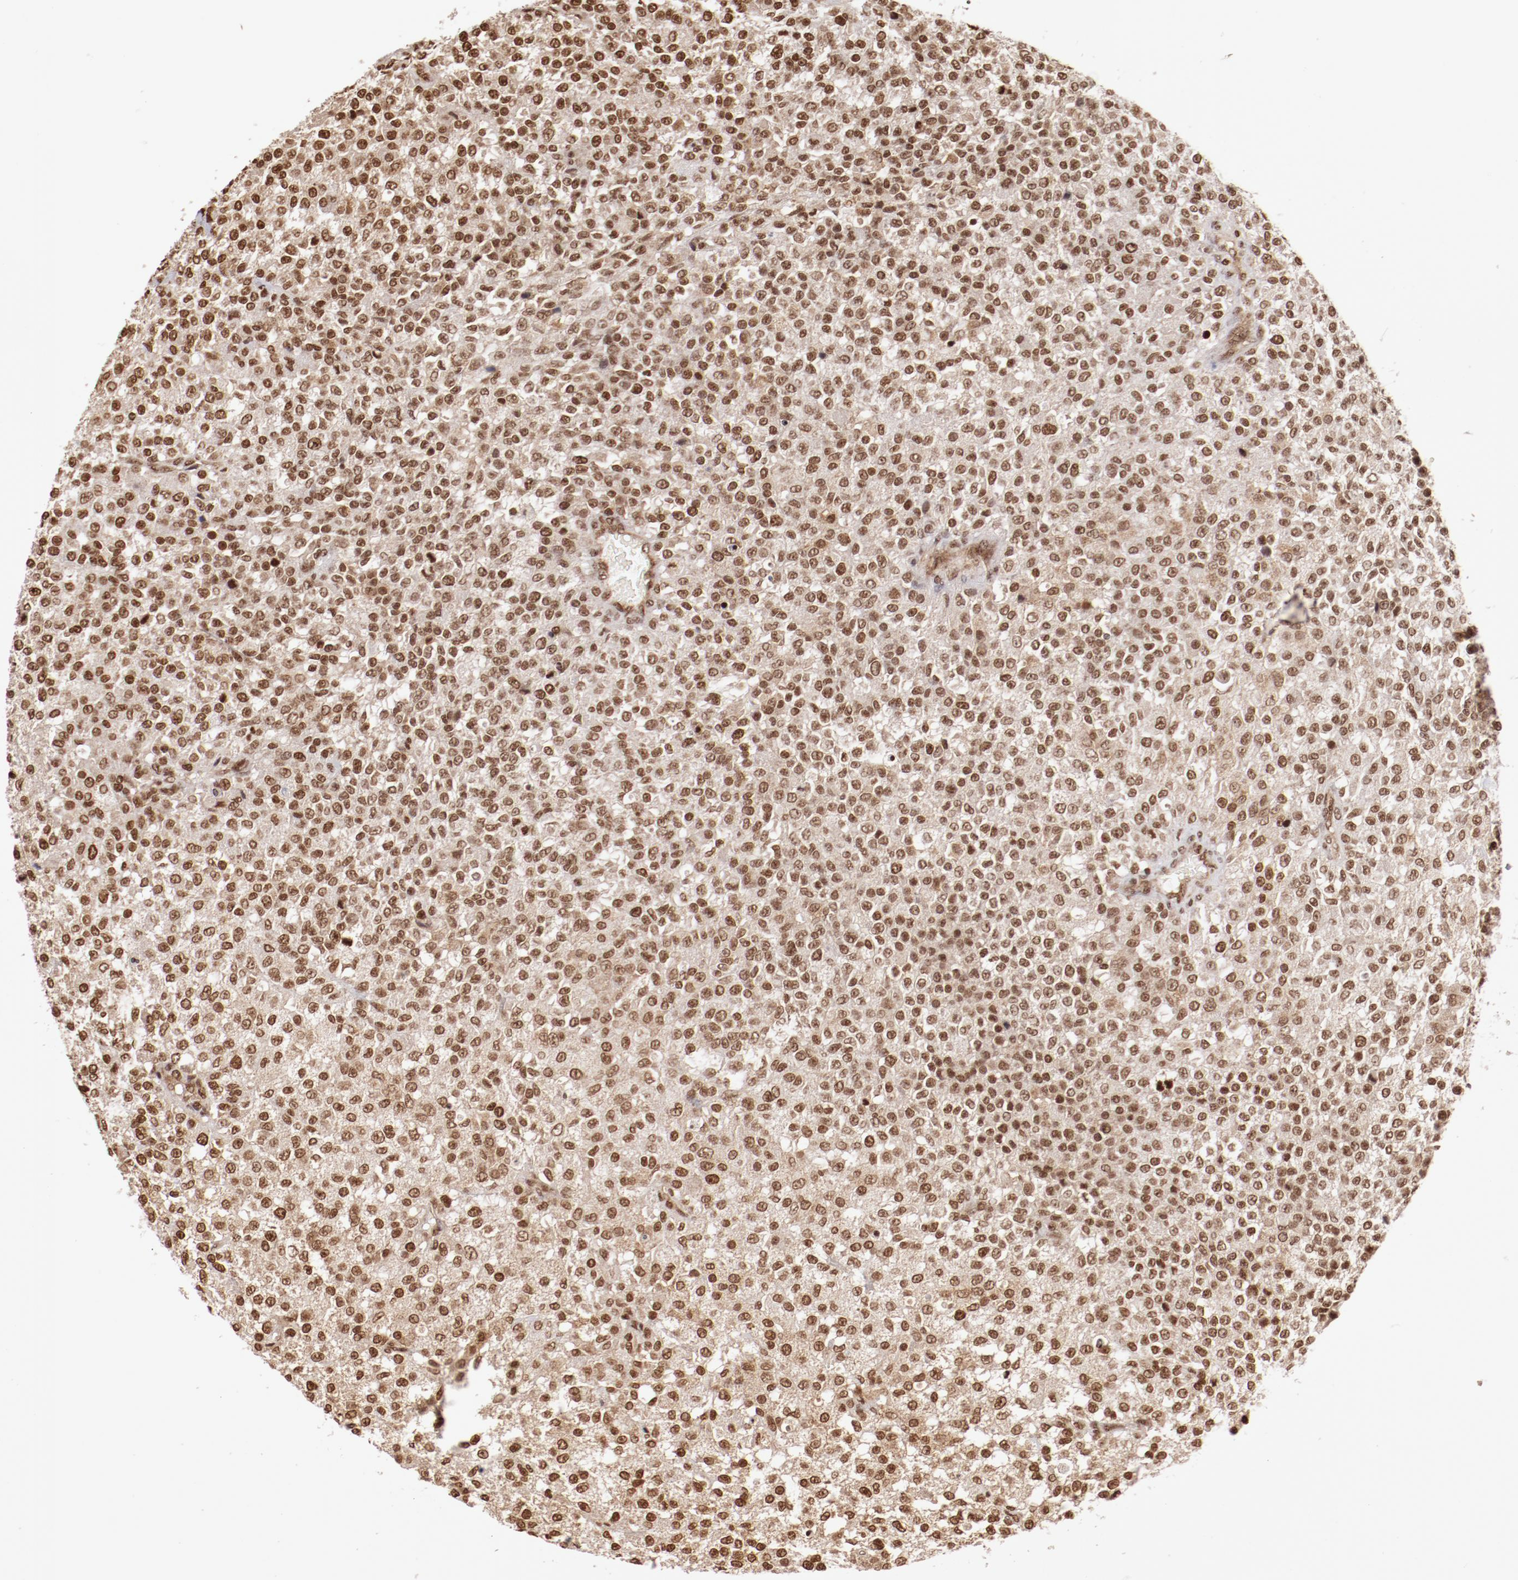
{"staining": {"intensity": "moderate", "quantity": ">75%", "location": "nuclear"}, "tissue": "testis cancer", "cell_type": "Tumor cells", "image_type": "cancer", "snomed": [{"axis": "morphology", "description": "Seminoma, NOS"}, {"axis": "topography", "description": "Testis"}], "caption": "Brown immunohistochemical staining in human testis cancer shows moderate nuclear expression in about >75% of tumor cells.", "gene": "ABL2", "patient": {"sex": "male", "age": 59}}